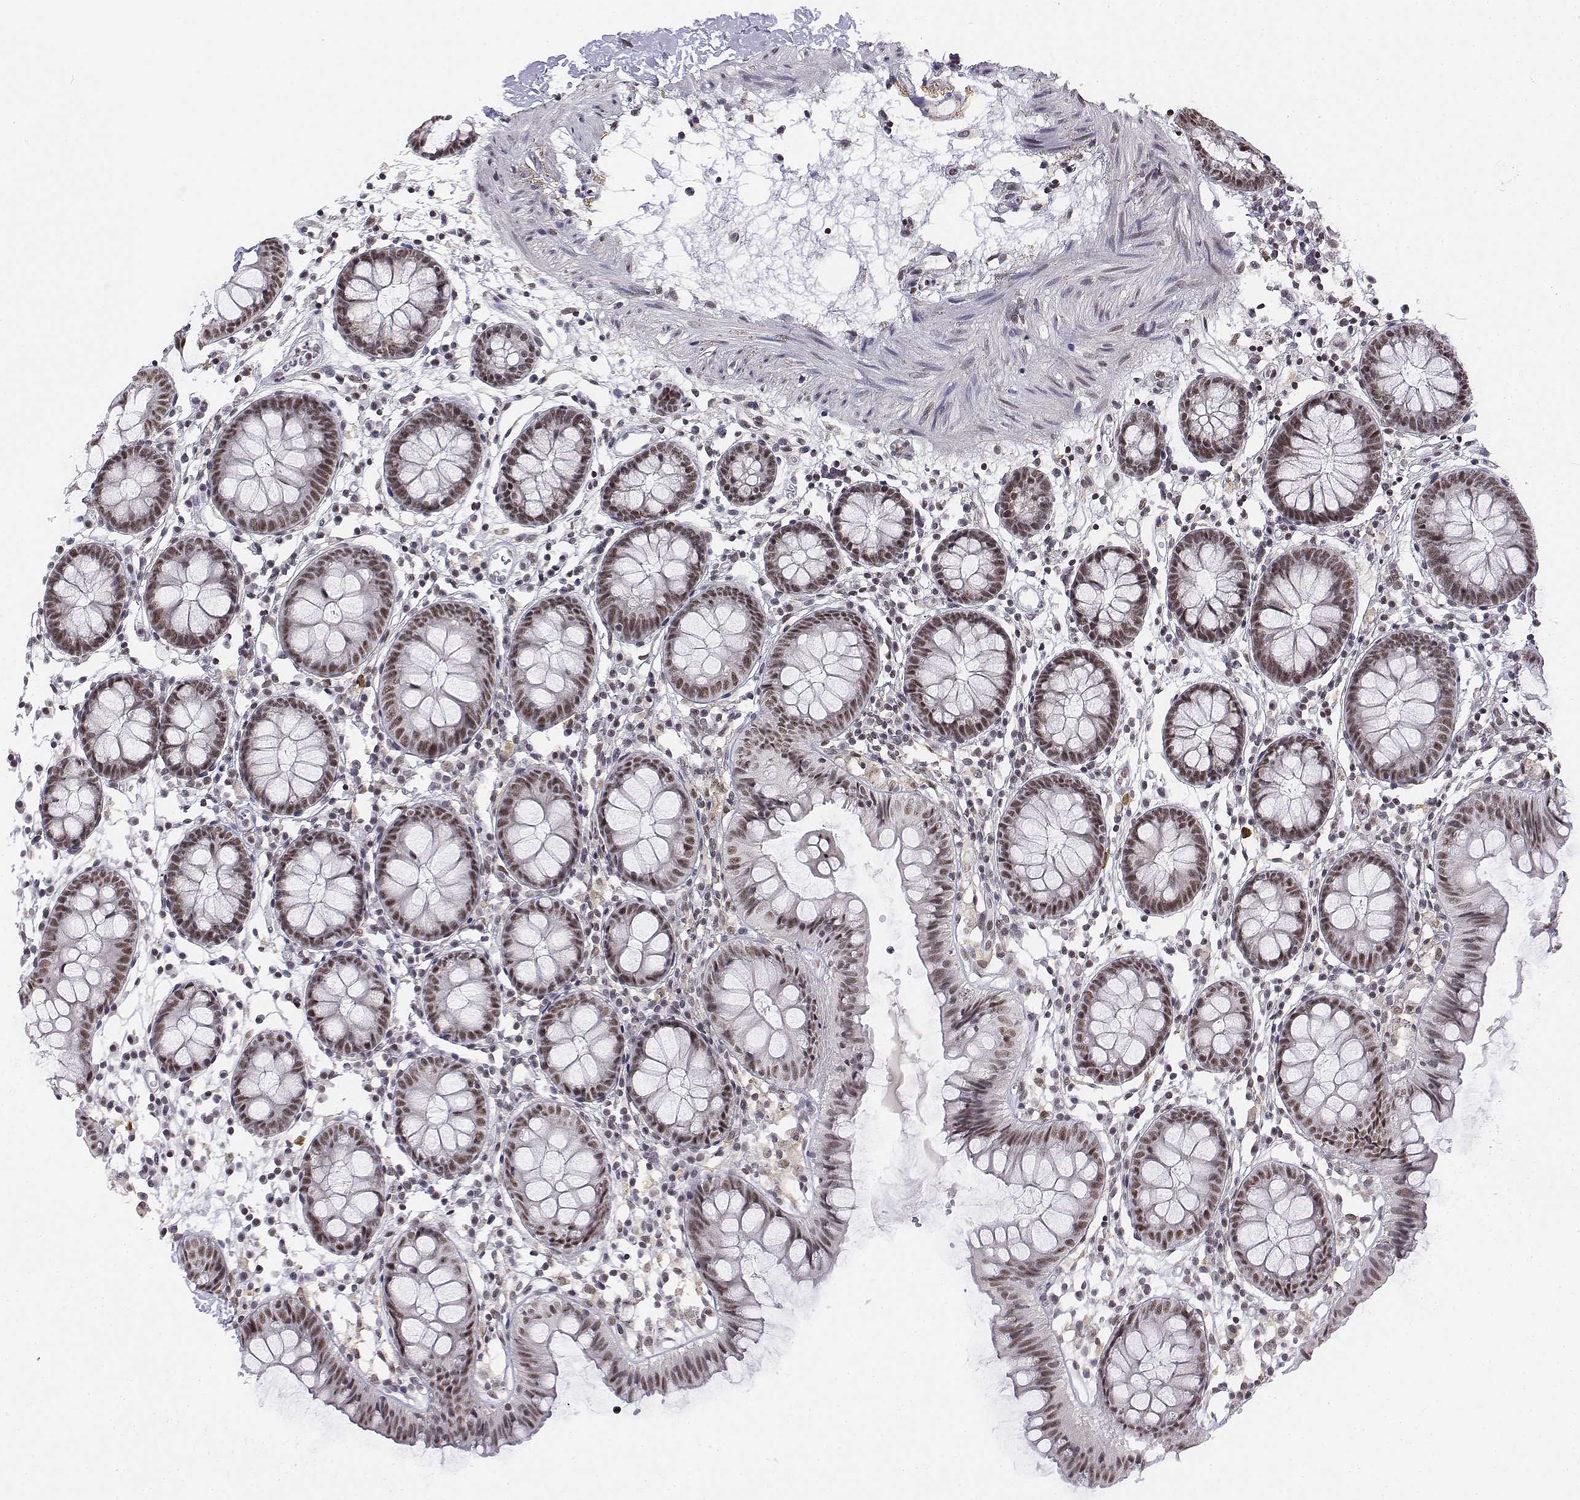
{"staining": {"intensity": "moderate", "quantity": ">75%", "location": "nuclear"}, "tissue": "colon", "cell_type": "Endothelial cells", "image_type": "normal", "snomed": [{"axis": "morphology", "description": "Normal tissue, NOS"}, {"axis": "topography", "description": "Colon"}], "caption": "Colon stained with a brown dye shows moderate nuclear positive positivity in about >75% of endothelial cells.", "gene": "SETD1A", "patient": {"sex": "female", "age": 84}}